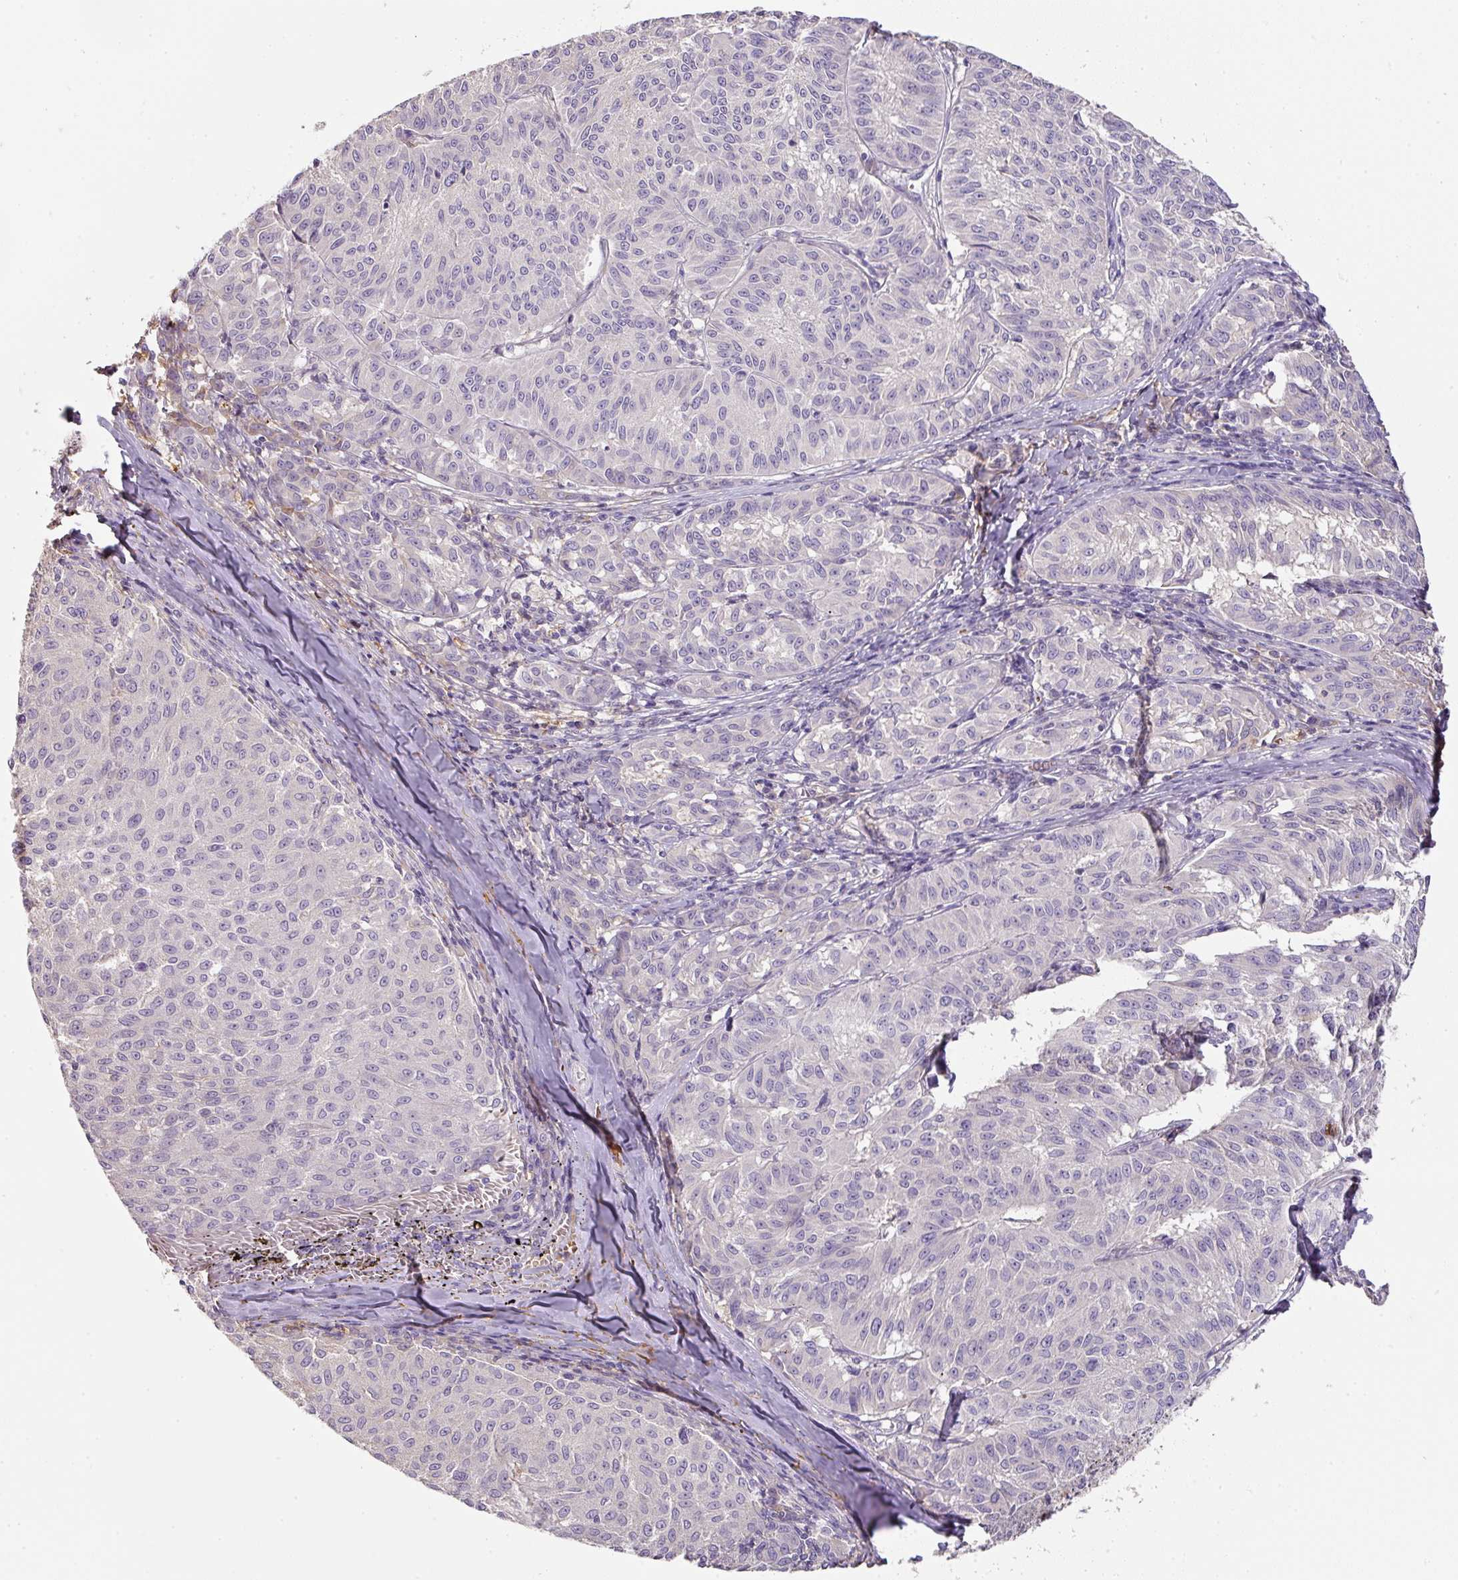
{"staining": {"intensity": "negative", "quantity": "none", "location": "none"}, "tissue": "melanoma", "cell_type": "Tumor cells", "image_type": "cancer", "snomed": [{"axis": "morphology", "description": "Malignant melanoma, NOS"}, {"axis": "topography", "description": "Skin"}], "caption": "Tumor cells show no significant positivity in malignant melanoma.", "gene": "CCZ1", "patient": {"sex": "female", "age": 72}}